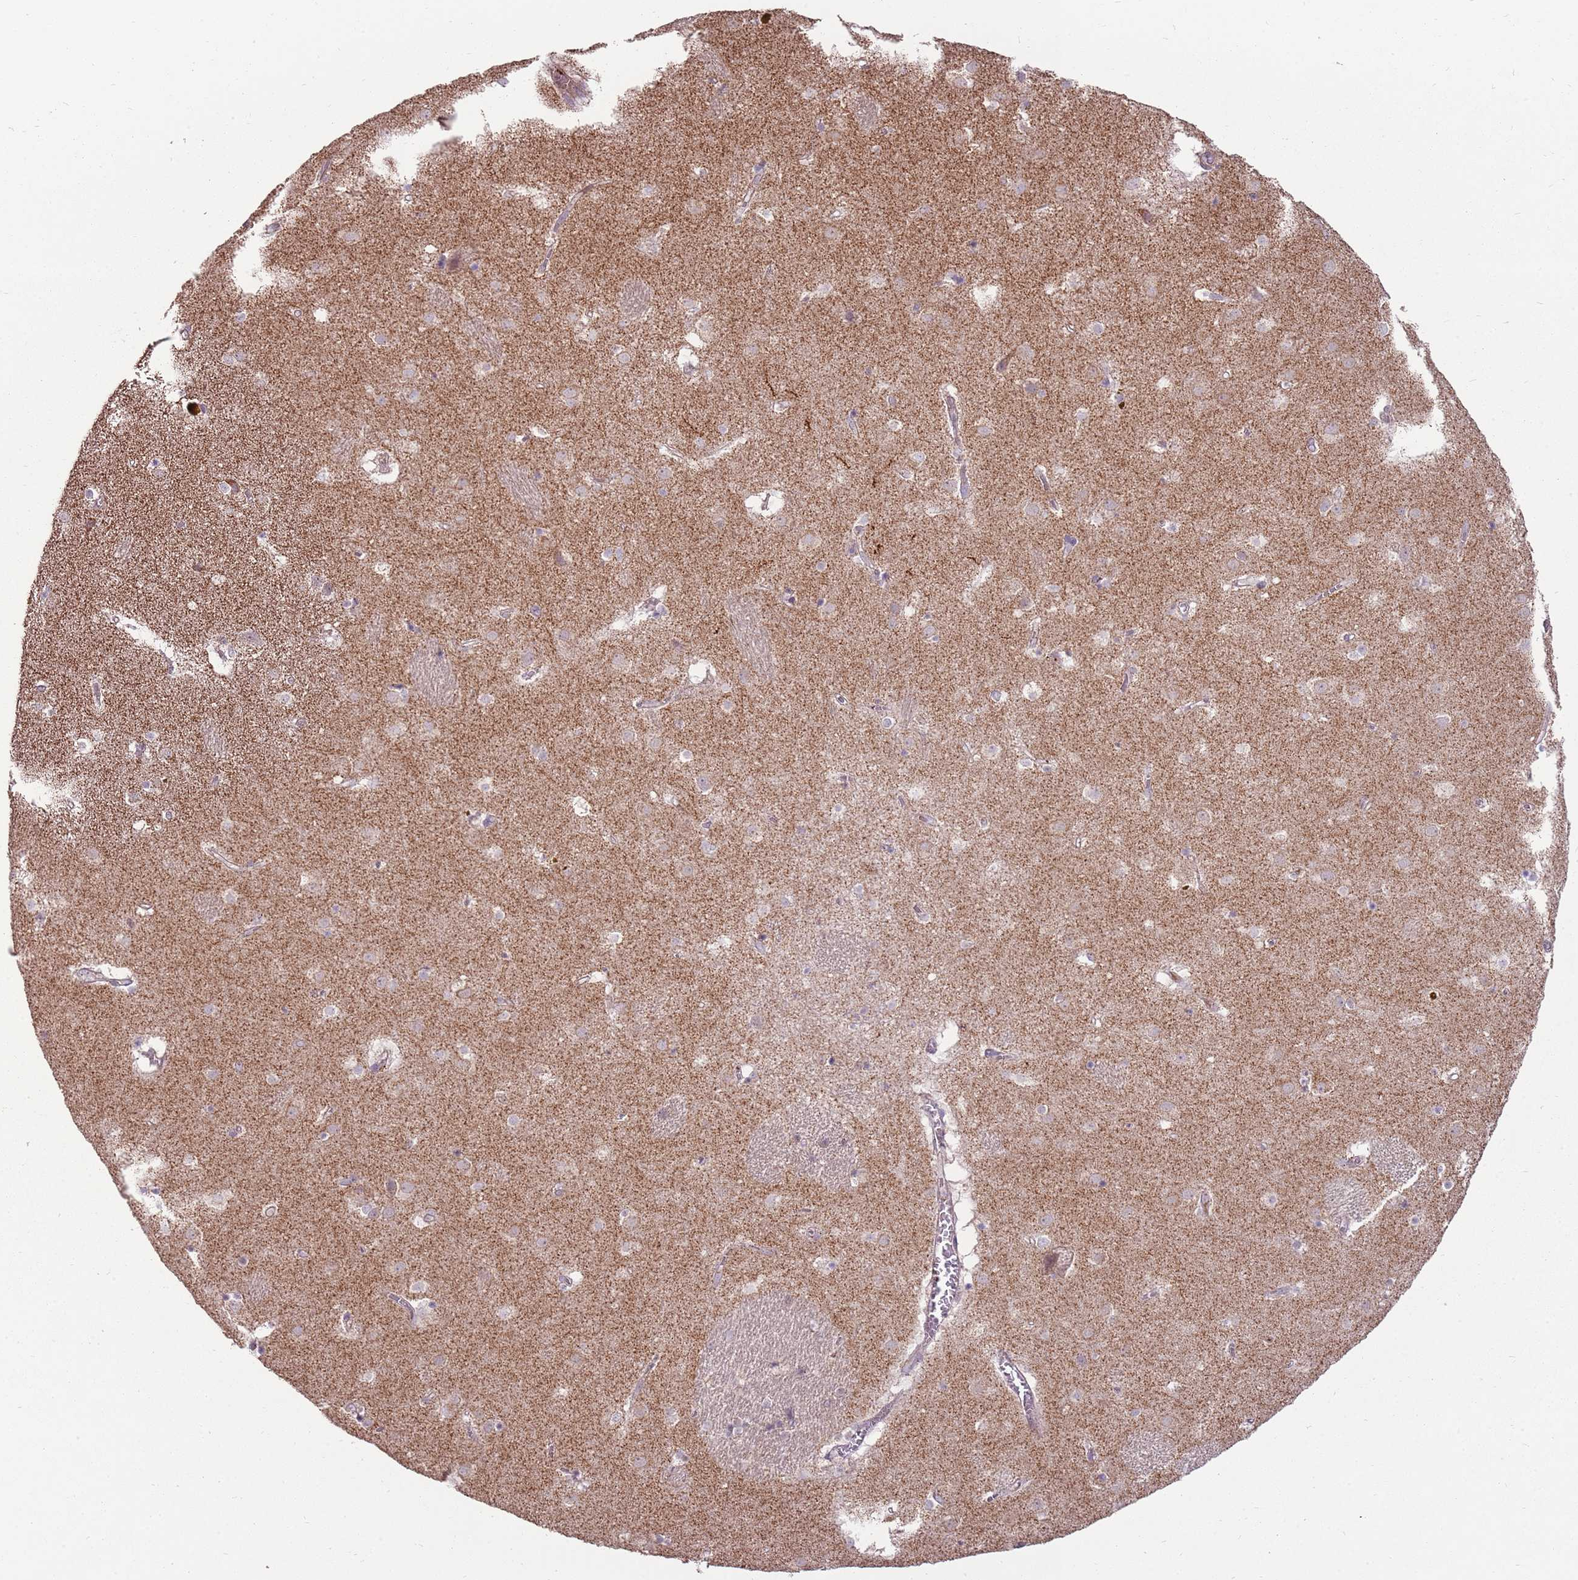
{"staining": {"intensity": "weak", "quantity": "<25%", "location": "cytoplasmic/membranous"}, "tissue": "caudate", "cell_type": "Glial cells", "image_type": "normal", "snomed": [{"axis": "morphology", "description": "Normal tissue, NOS"}, {"axis": "topography", "description": "Lateral ventricle wall"}], "caption": "The immunohistochemistry (IHC) photomicrograph has no significant staining in glial cells of caudate.", "gene": "SPATA31D1", "patient": {"sex": "male", "age": 70}}